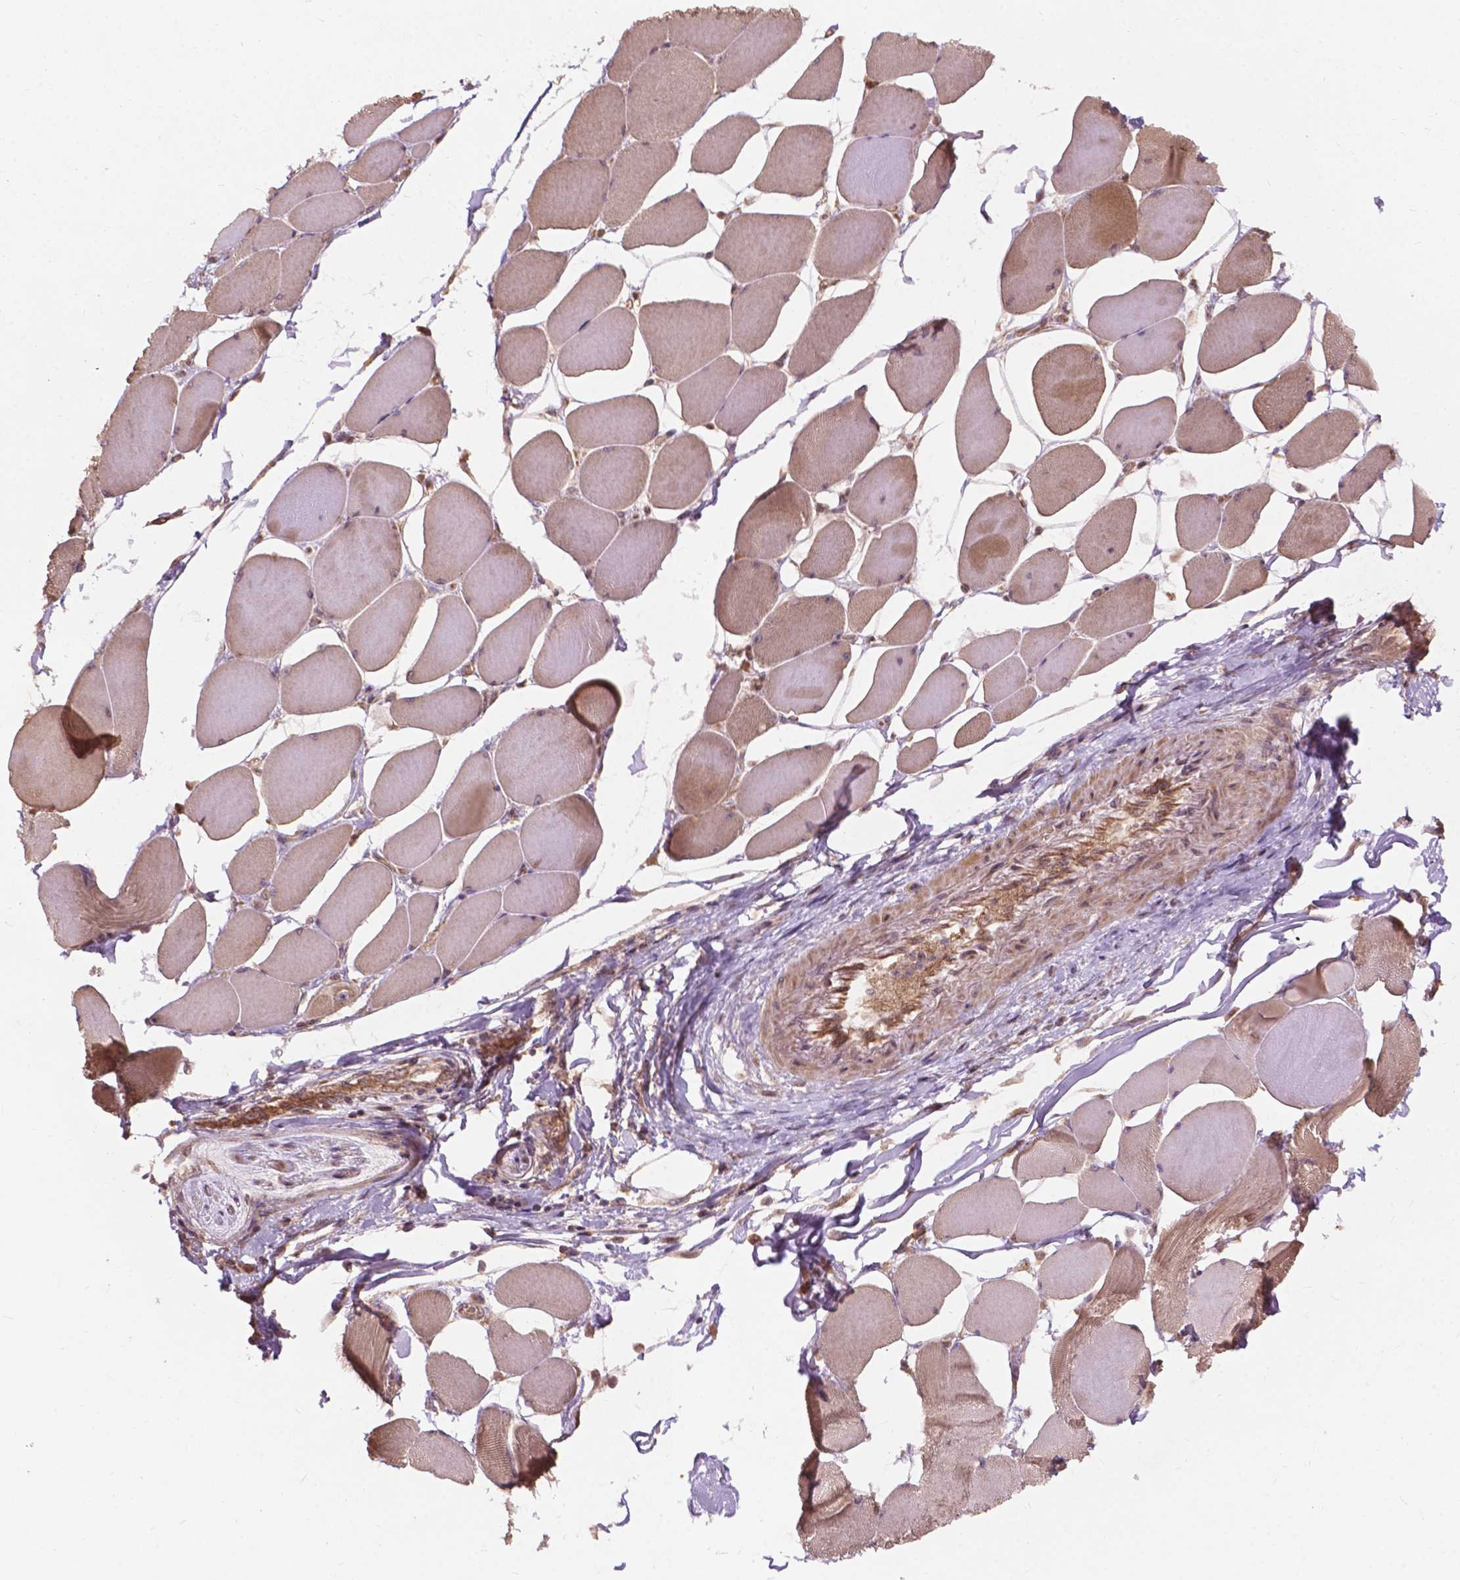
{"staining": {"intensity": "weak", "quantity": "25%-75%", "location": "cytoplasmic/membranous"}, "tissue": "skeletal muscle", "cell_type": "Myocytes", "image_type": "normal", "snomed": [{"axis": "morphology", "description": "Normal tissue, NOS"}, {"axis": "topography", "description": "Skeletal muscle"}], "caption": "The micrograph demonstrates staining of benign skeletal muscle, revealing weak cytoplasmic/membranous protein positivity (brown color) within myocytes. The protein is shown in brown color, while the nuclei are stained blue.", "gene": "CDC42BPA", "patient": {"sex": "female", "age": 75}}